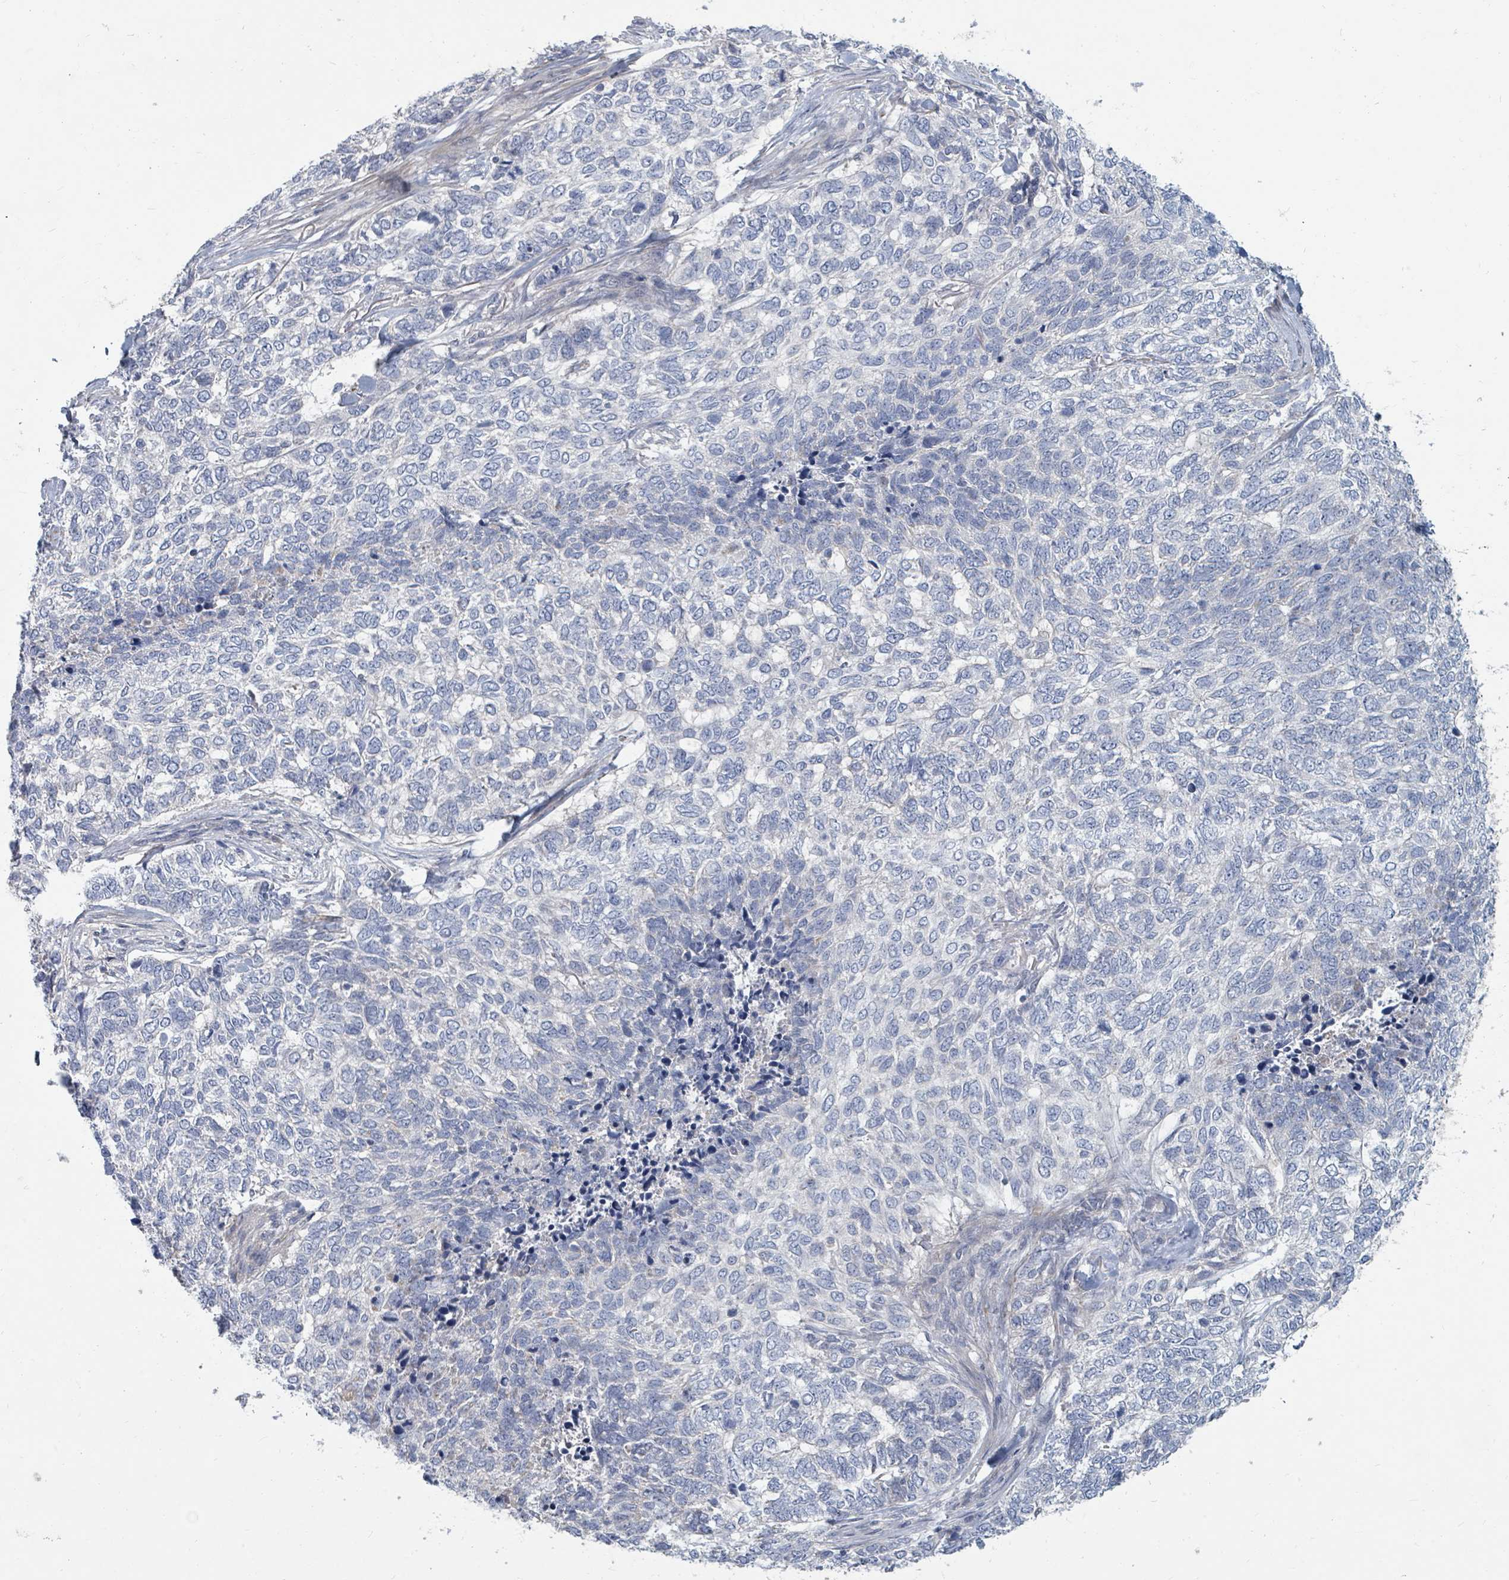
{"staining": {"intensity": "negative", "quantity": "none", "location": "none"}, "tissue": "skin cancer", "cell_type": "Tumor cells", "image_type": "cancer", "snomed": [{"axis": "morphology", "description": "Basal cell carcinoma"}, {"axis": "topography", "description": "Skin"}], "caption": "Tumor cells are negative for brown protein staining in skin cancer.", "gene": "ARGFX", "patient": {"sex": "female", "age": 65}}